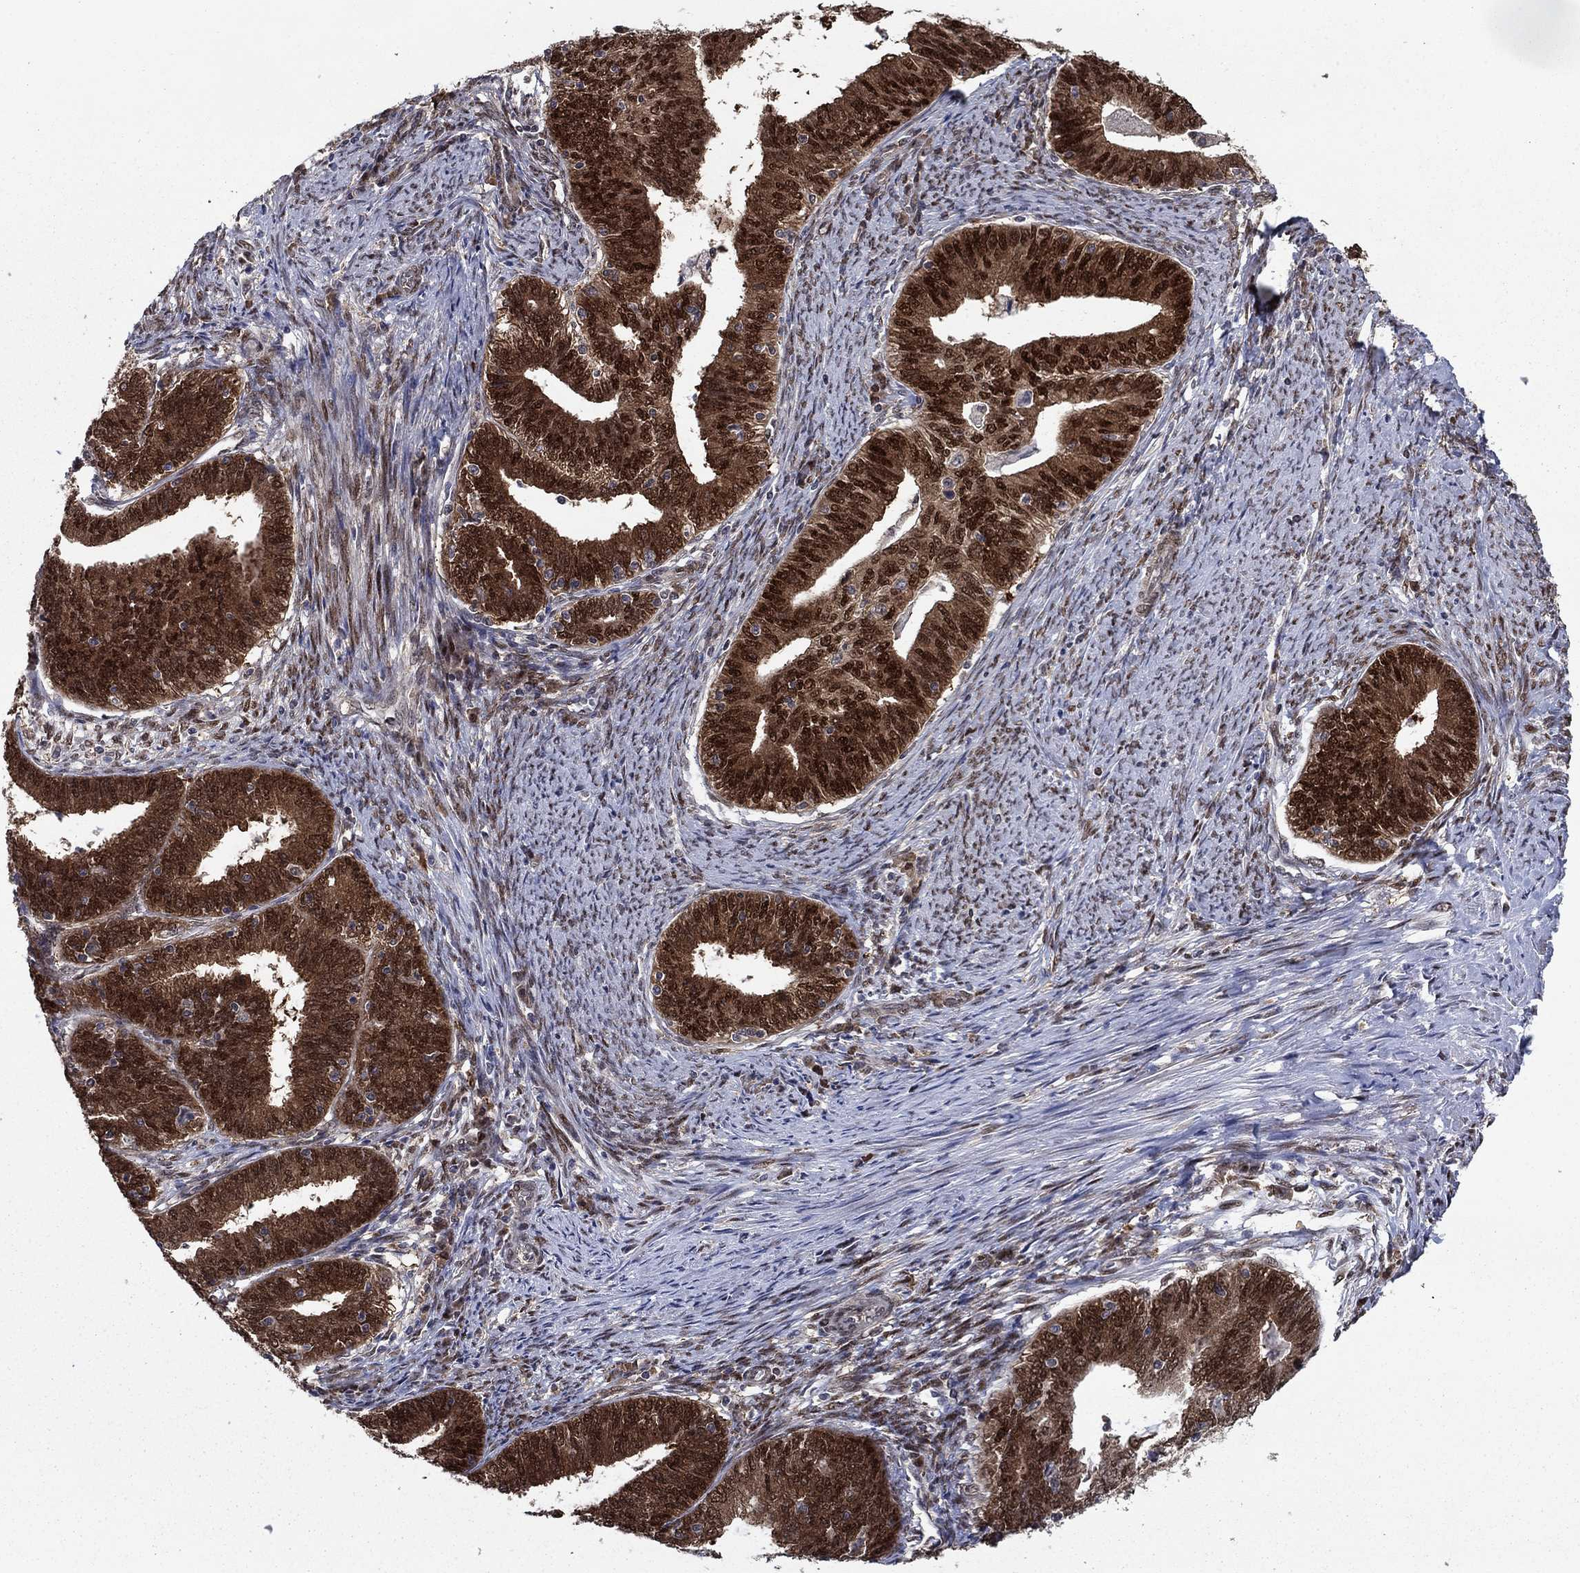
{"staining": {"intensity": "strong", "quantity": ">75%", "location": "cytoplasmic/membranous,nuclear"}, "tissue": "endometrial cancer", "cell_type": "Tumor cells", "image_type": "cancer", "snomed": [{"axis": "morphology", "description": "Adenocarcinoma, NOS"}, {"axis": "topography", "description": "Endometrium"}], "caption": "Immunohistochemical staining of endometrial cancer shows strong cytoplasmic/membranous and nuclear protein positivity in about >75% of tumor cells.", "gene": "FKBP4", "patient": {"sex": "female", "age": 82}}